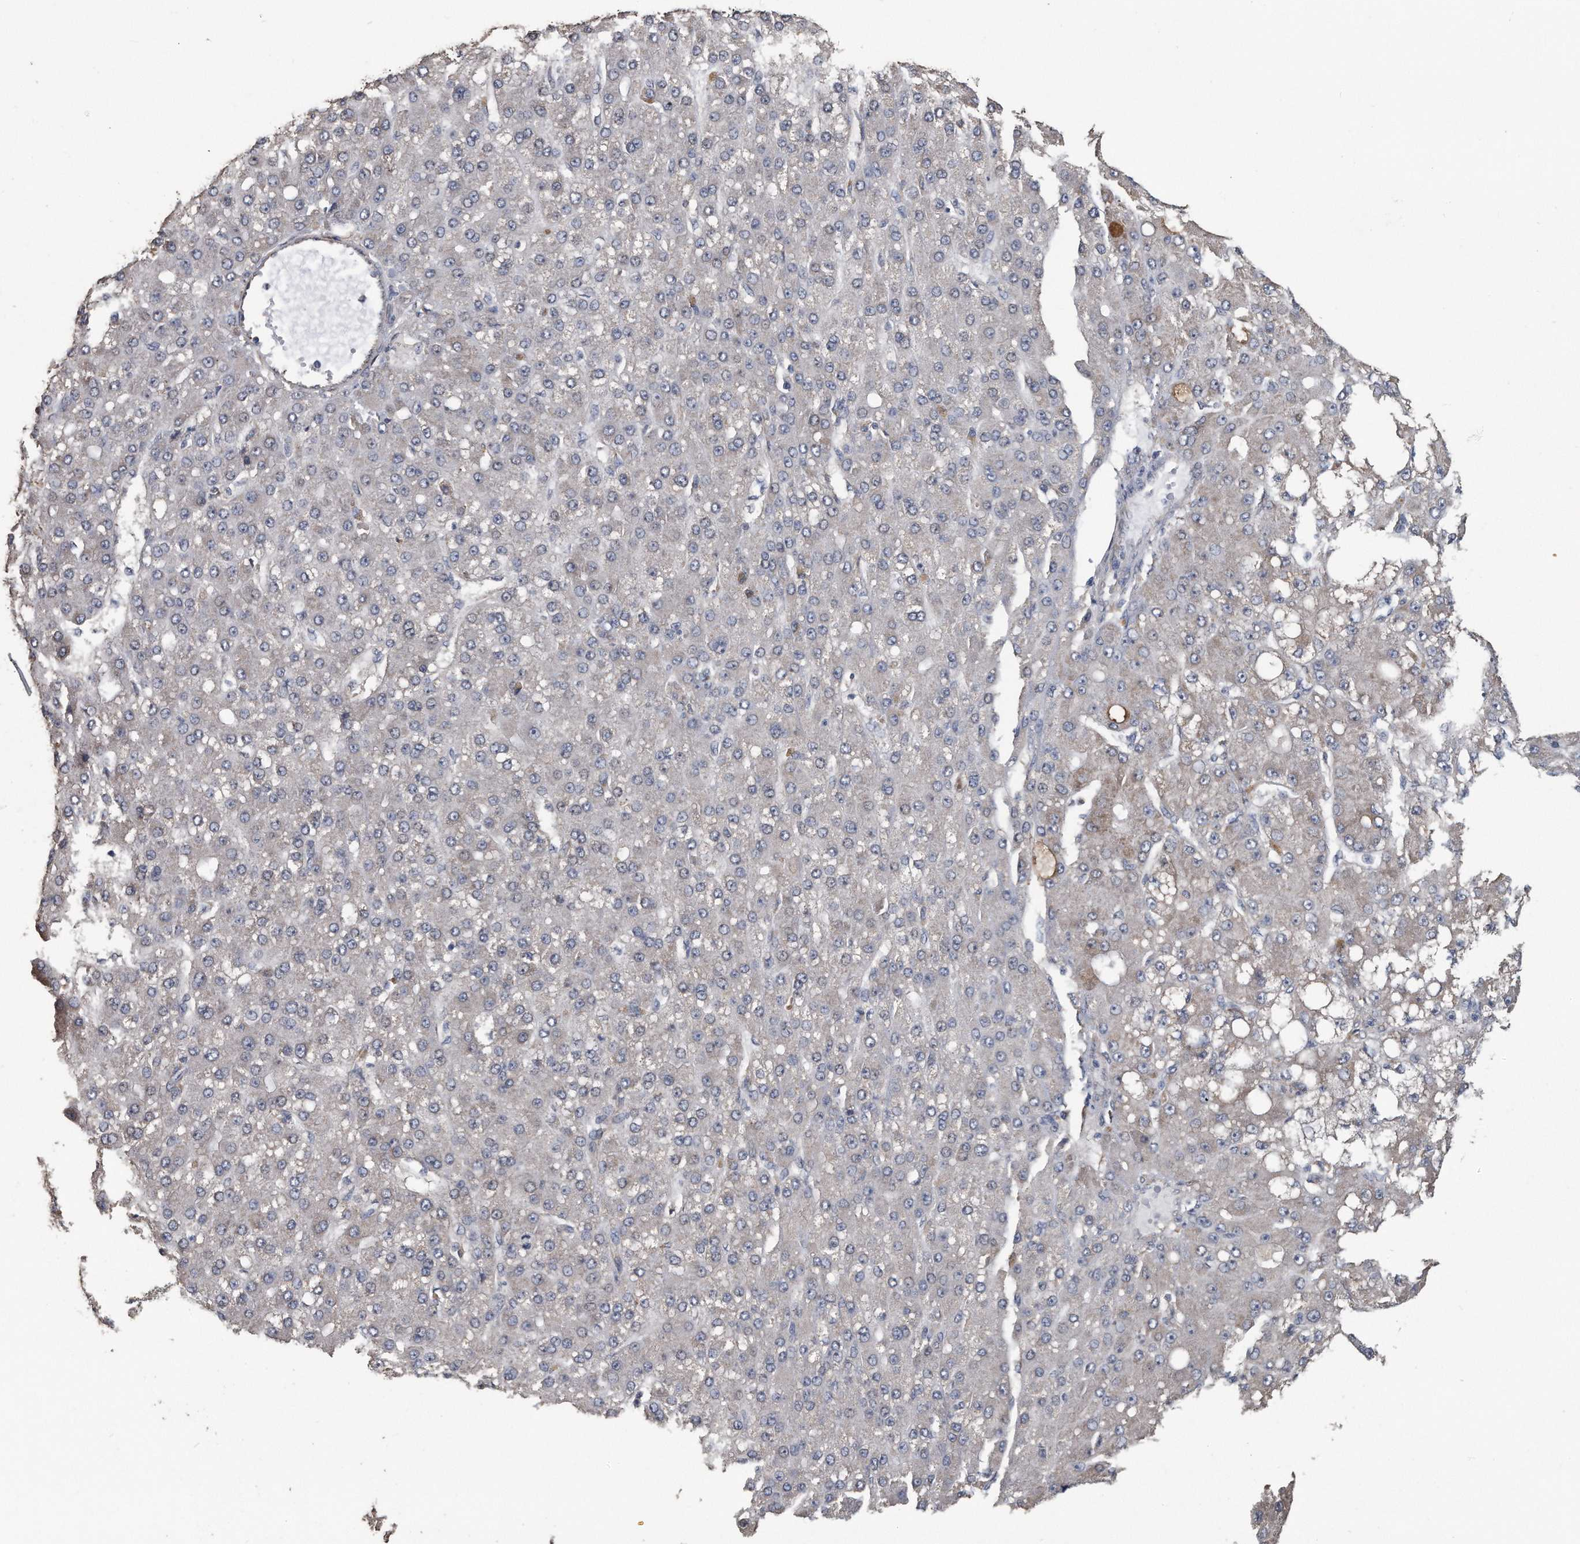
{"staining": {"intensity": "negative", "quantity": "none", "location": "none"}, "tissue": "liver cancer", "cell_type": "Tumor cells", "image_type": "cancer", "snomed": [{"axis": "morphology", "description": "Carcinoma, Hepatocellular, NOS"}, {"axis": "topography", "description": "Liver"}], "caption": "This is an IHC image of liver cancer. There is no staining in tumor cells.", "gene": "PCLO", "patient": {"sex": "male", "age": 67}}